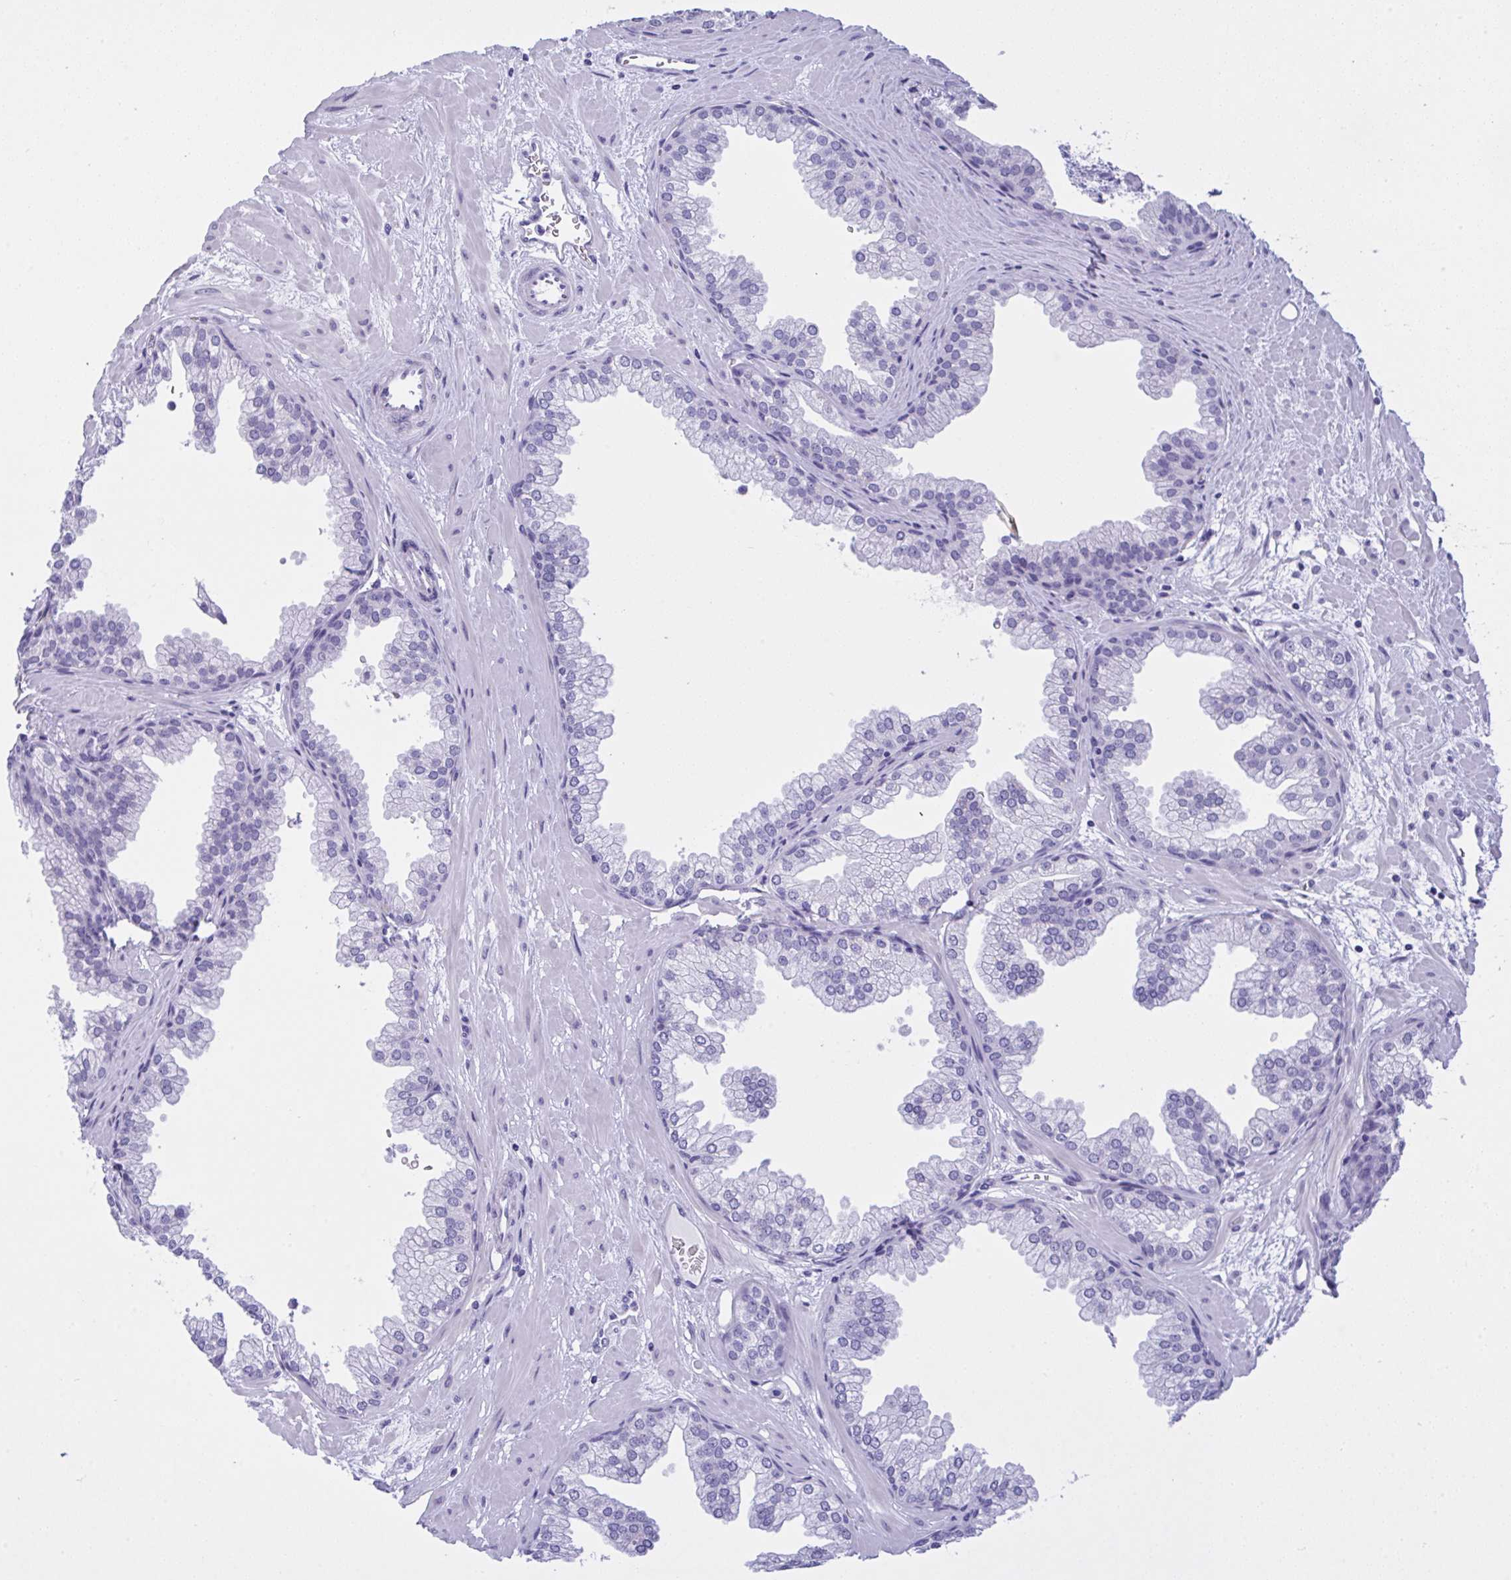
{"staining": {"intensity": "negative", "quantity": "none", "location": "none"}, "tissue": "prostate", "cell_type": "Glandular cells", "image_type": "normal", "snomed": [{"axis": "morphology", "description": "Normal tissue, NOS"}, {"axis": "topography", "description": "Prostate"}], "caption": "Immunohistochemistry (IHC) of benign human prostate displays no staining in glandular cells.", "gene": "YBX2", "patient": {"sex": "male", "age": 37}}